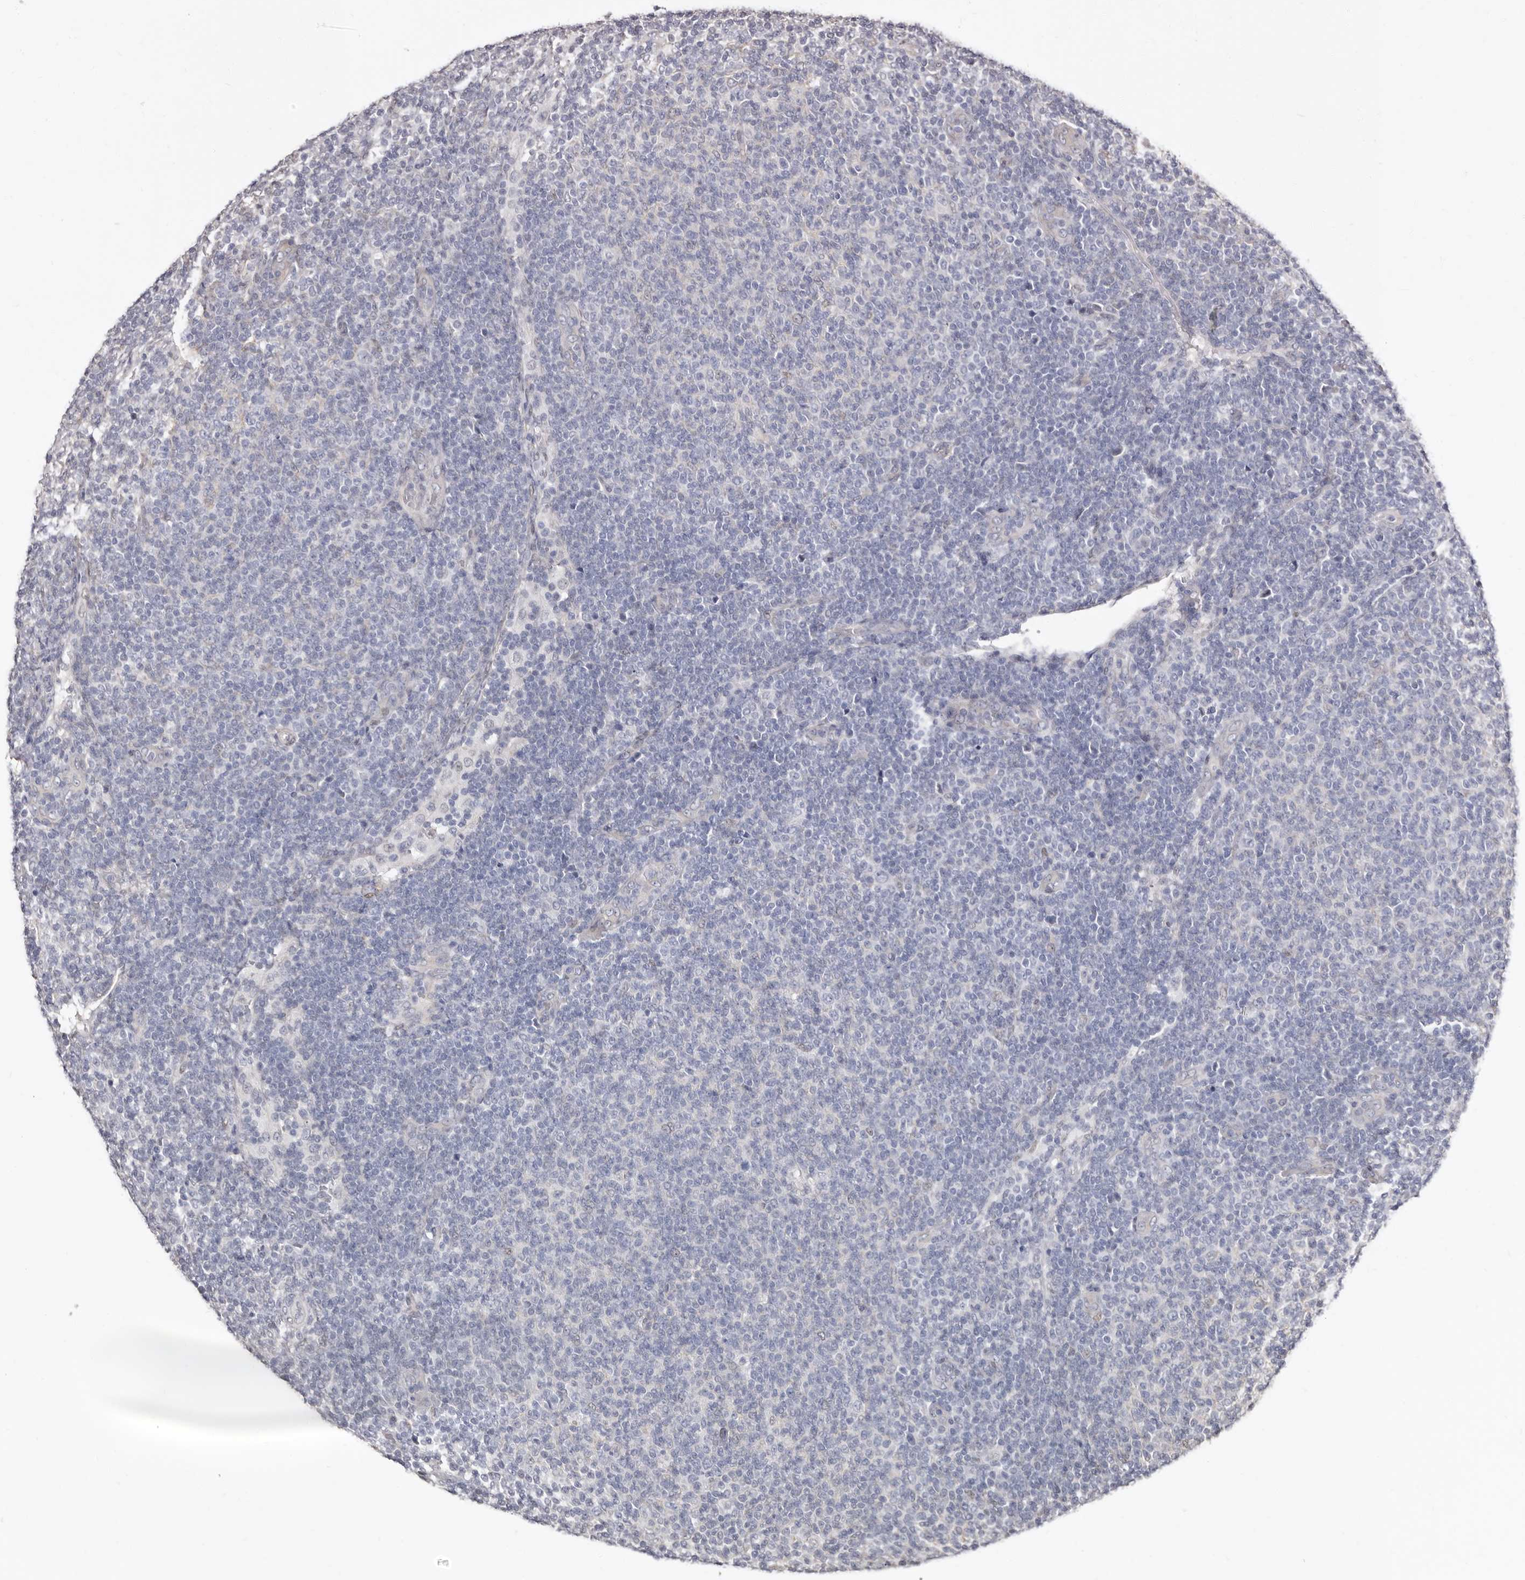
{"staining": {"intensity": "negative", "quantity": "none", "location": "none"}, "tissue": "lymphoma", "cell_type": "Tumor cells", "image_type": "cancer", "snomed": [{"axis": "morphology", "description": "Malignant lymphoma, non-Hodgkin's type, Low grade"}, {"axis": "topography", "description": "Lymph node"}], "caption": "This image is of lymphoma stained with immunohistochemistry to label a protein in brown with the nuclei are counter-stained blue. There is no staining in tumor cells.", "gene": "KHDRBS2", "patient": {"sex": "male", "age": 66}}